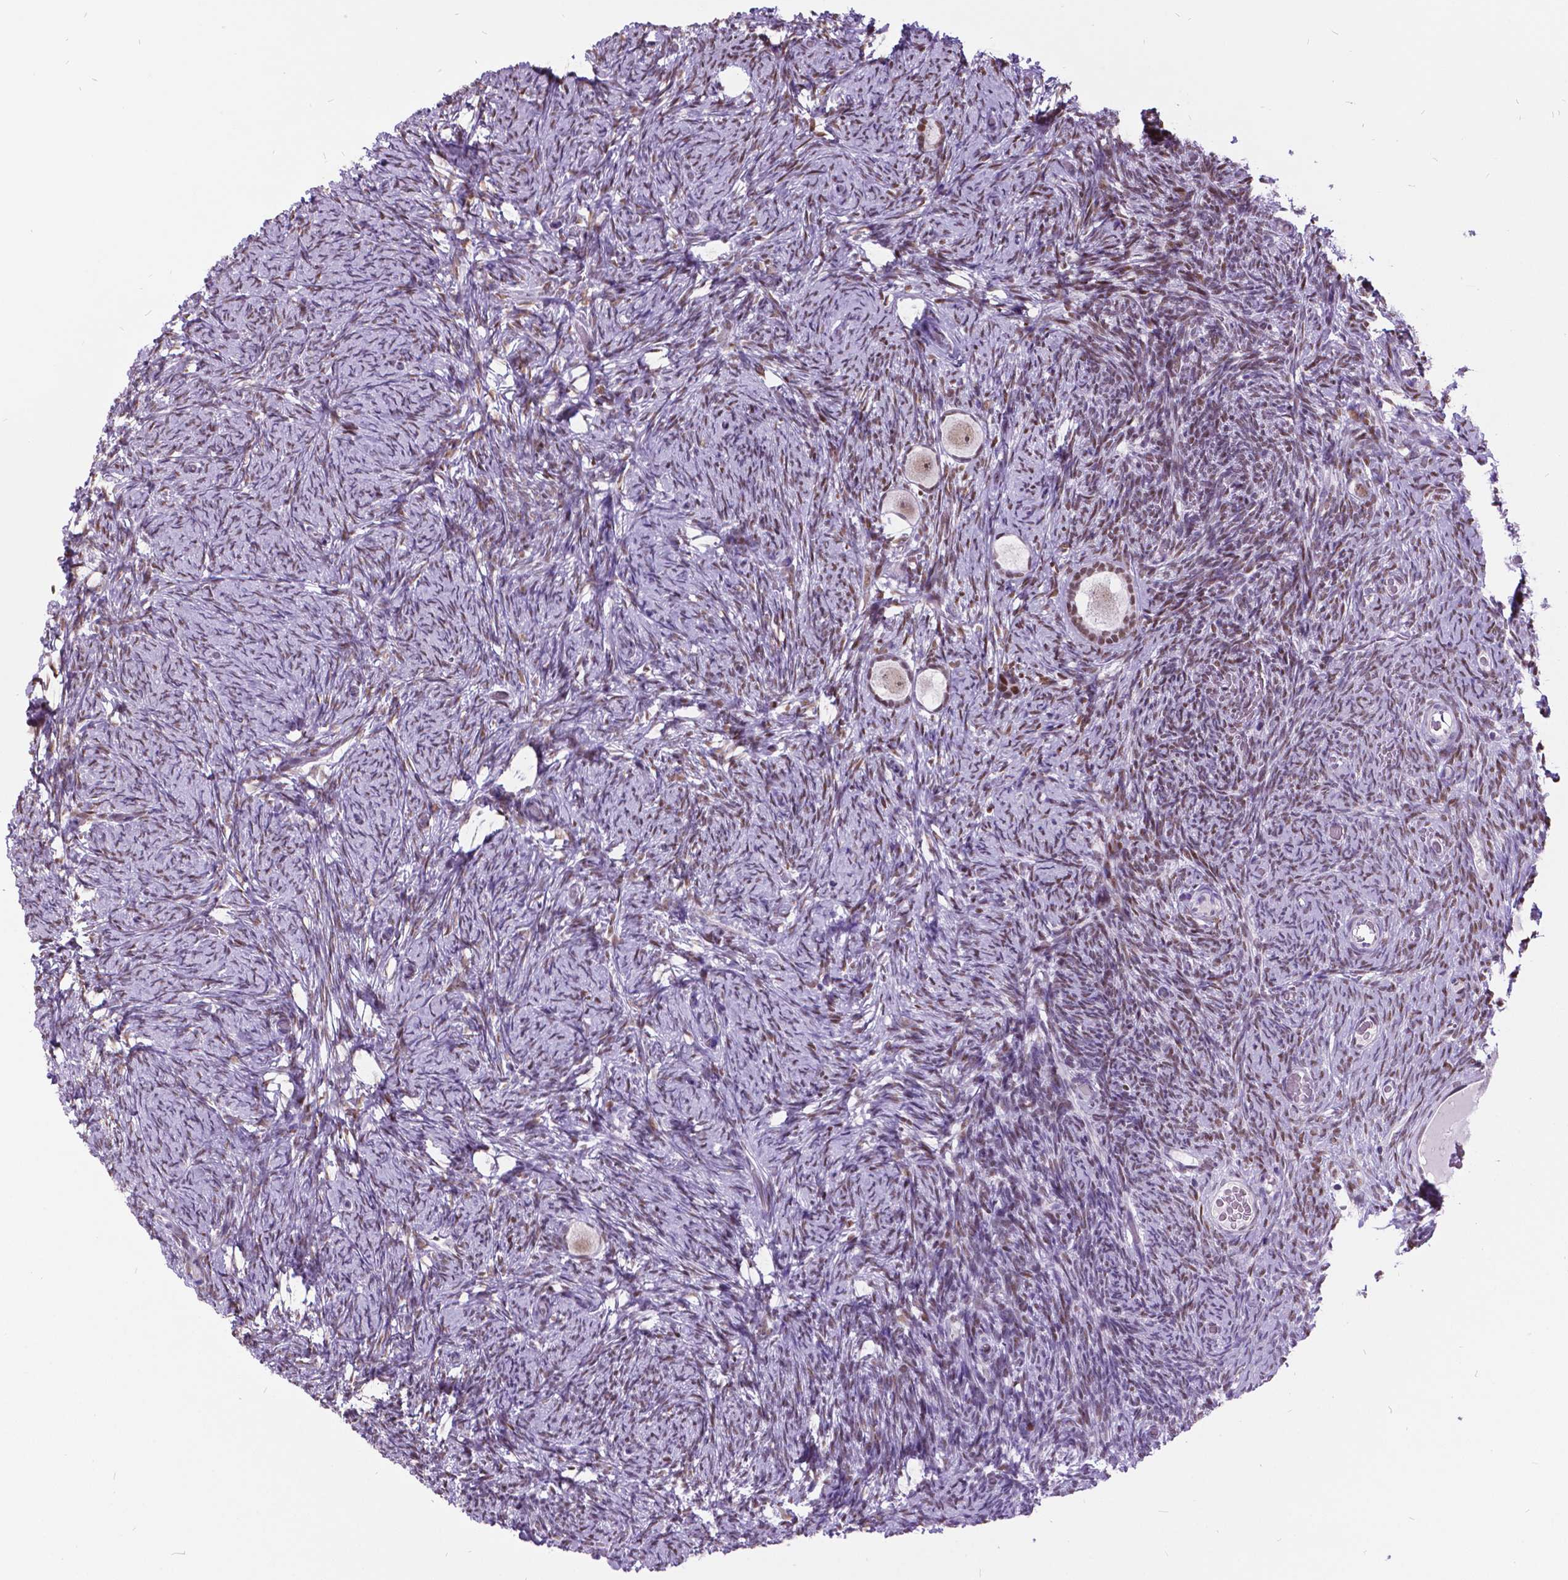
{"staining": {"intensity": "moderate", "quantity": ">75%", "location": "nuclear"}, "tissue": "ovary", "cell_type": "Follicle cells", "image_type": "normal", "snomed": [{"axis": "morphology", "description": "Normal tissue, NOS"}, {"axis": "topography", "description": "Ovary"}], "caption": "Follicle cells demonstrate medium levels of moderate nuclear positivity in approximately >75% of cells in normal human ovary.", "gene": "DPF3", "patient": {"sex": "female", "age": 34}}